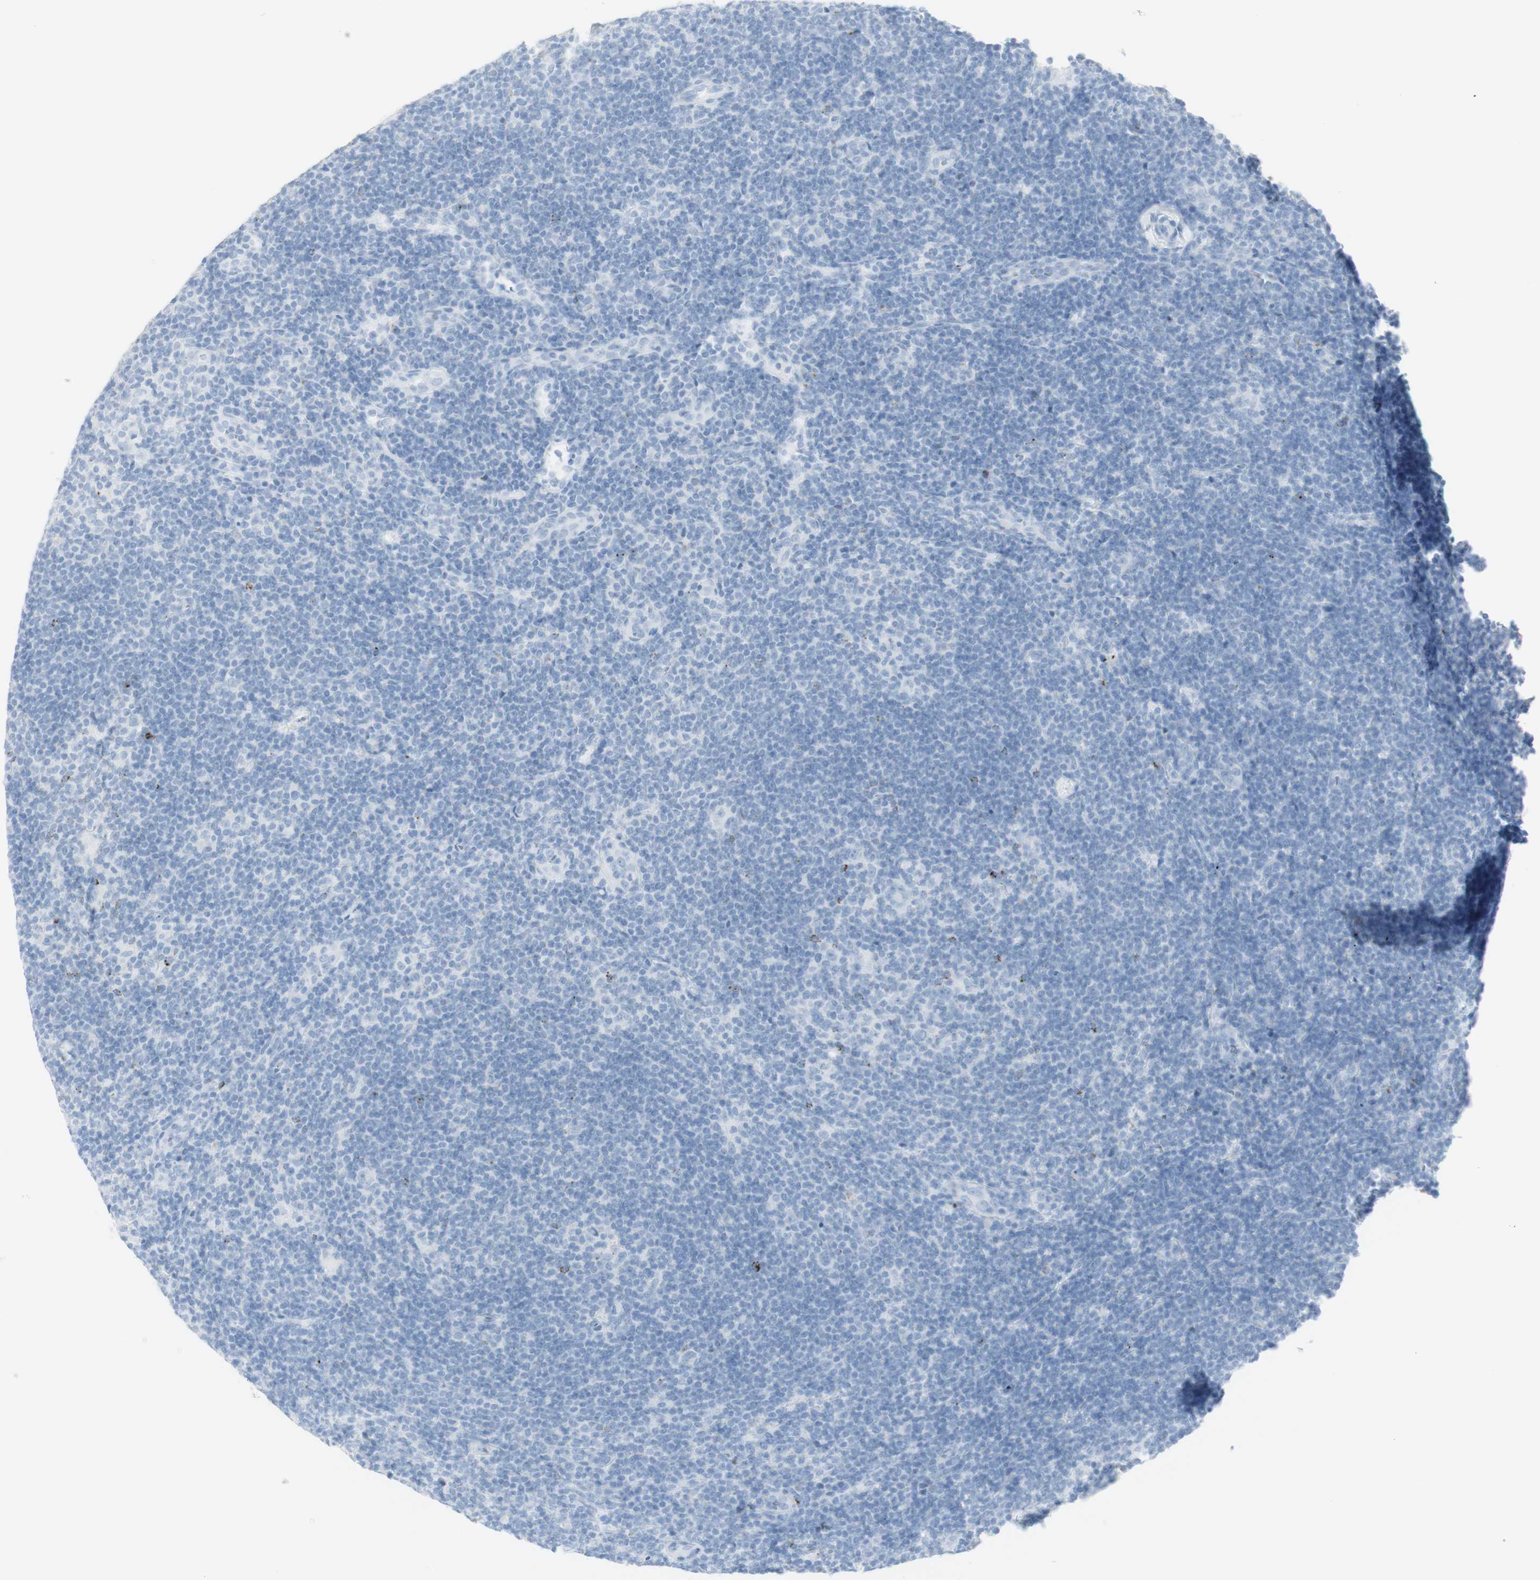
{"staining": {"intensity": "negative", "quantity": "none", "location": "none"}, "tissue": "lymphoma", "cell_type": "Tumor cells", "image_type": "cancer", "snomed": [{"axis": "morphology", "description": "Hodgkin's disease, NOS"}, {"axis": "topography", "description": "Lymph node"}], "caption": "Immunohistochemistry image of Hodgkin's disease stained for a protein (brown), which exhibits no staining in tumor cells.", "gene": "NAPSA", "patient": {"sex": "female", "age": 57}}